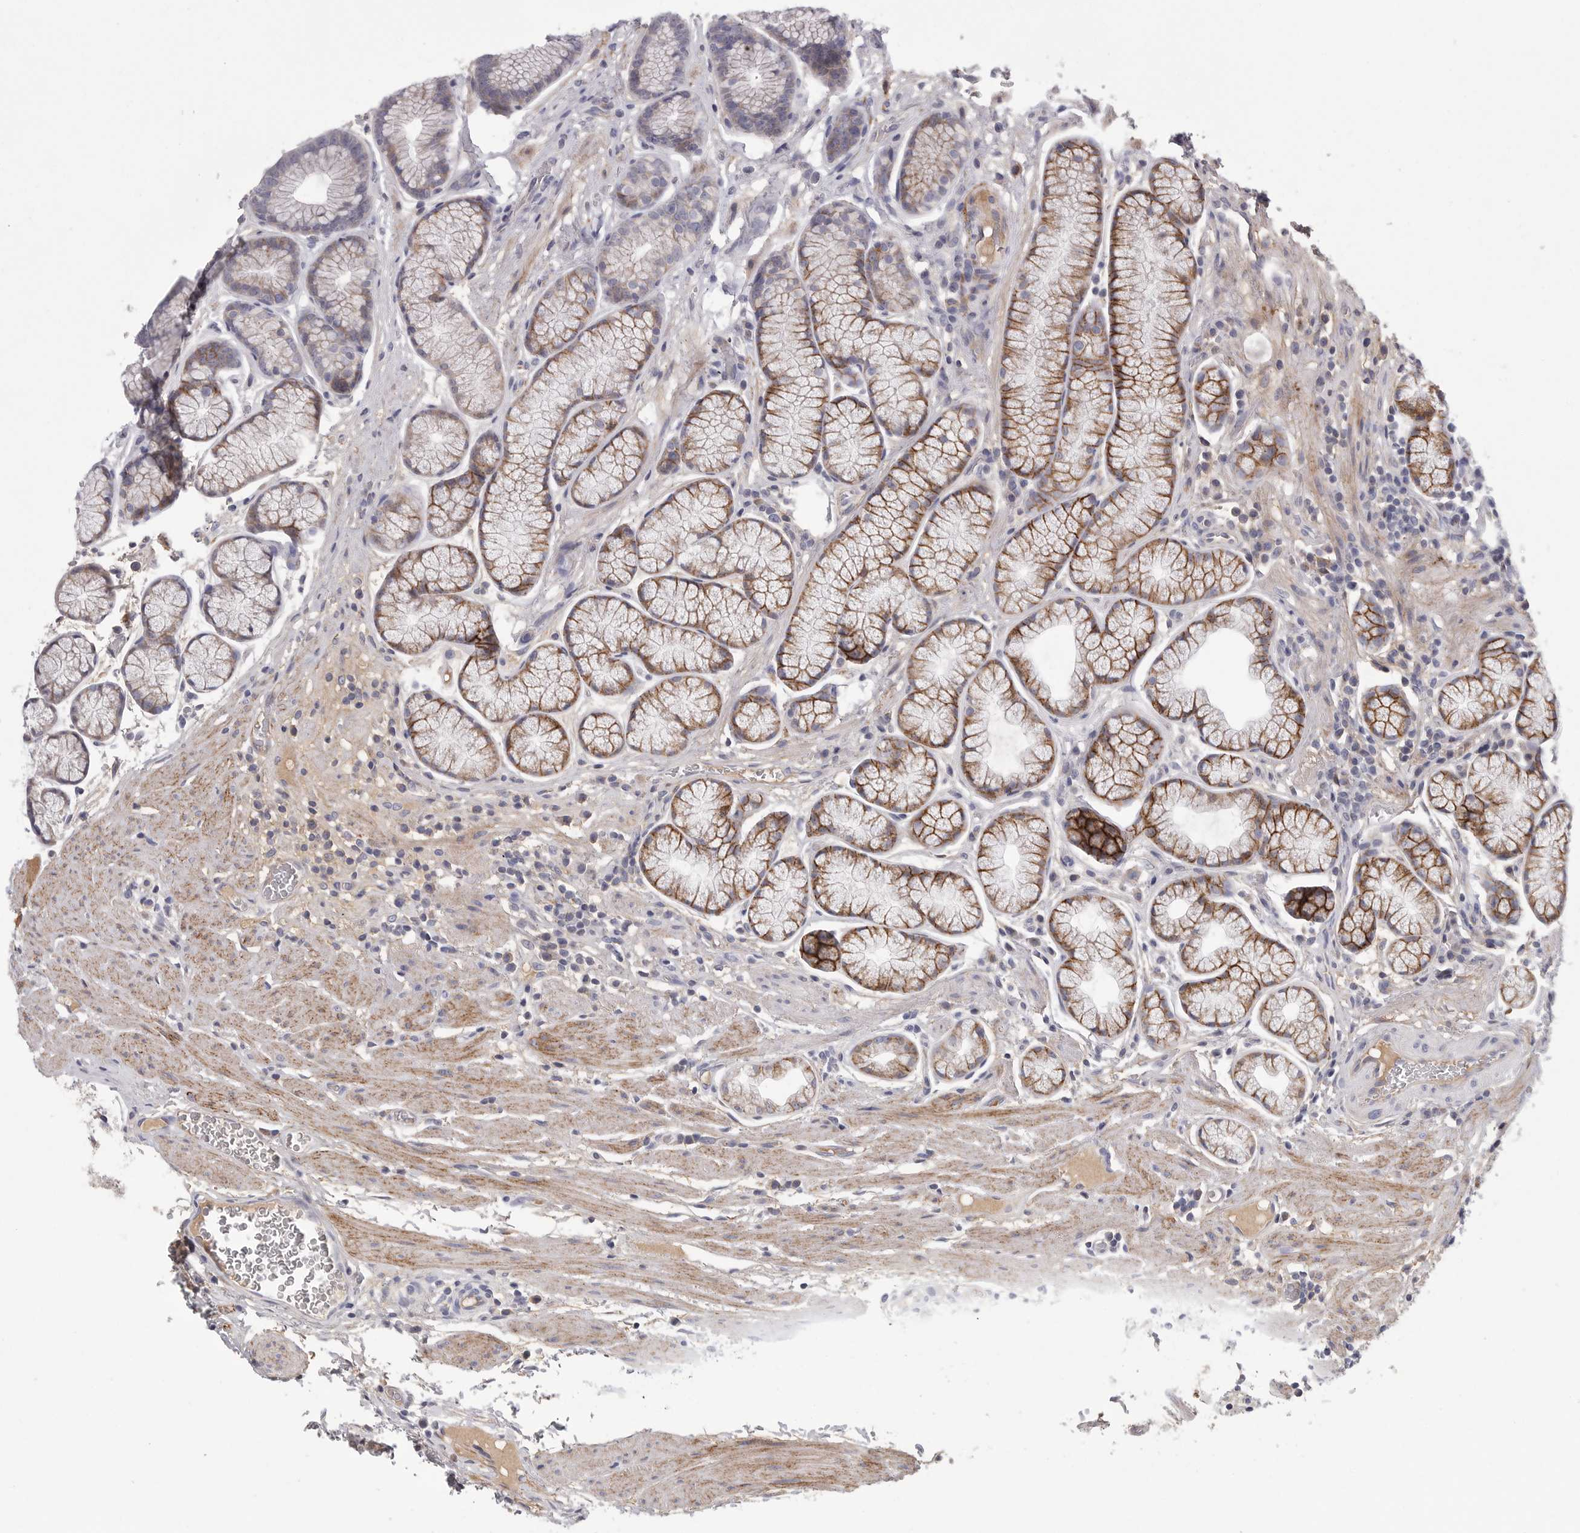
{"staining": {"intensity": "weak", "quantity": "<25%", "location": "cytoplasmic/membranous"}, "tissue": "stomach", "cell_type": "Glandular cells", "image_type": "normal", "snomed": [{"axis": "morphology", "description": "Normal tissue, NOS"}, {"axis": "topography", "description": "Stomach"}], "caption": "An IHC photomicrograph of normal stomach is shown. There is no staining in glandular cells of stomach.", "gene": "SDC3", "patient": {"sex": "male", "age": 42}}